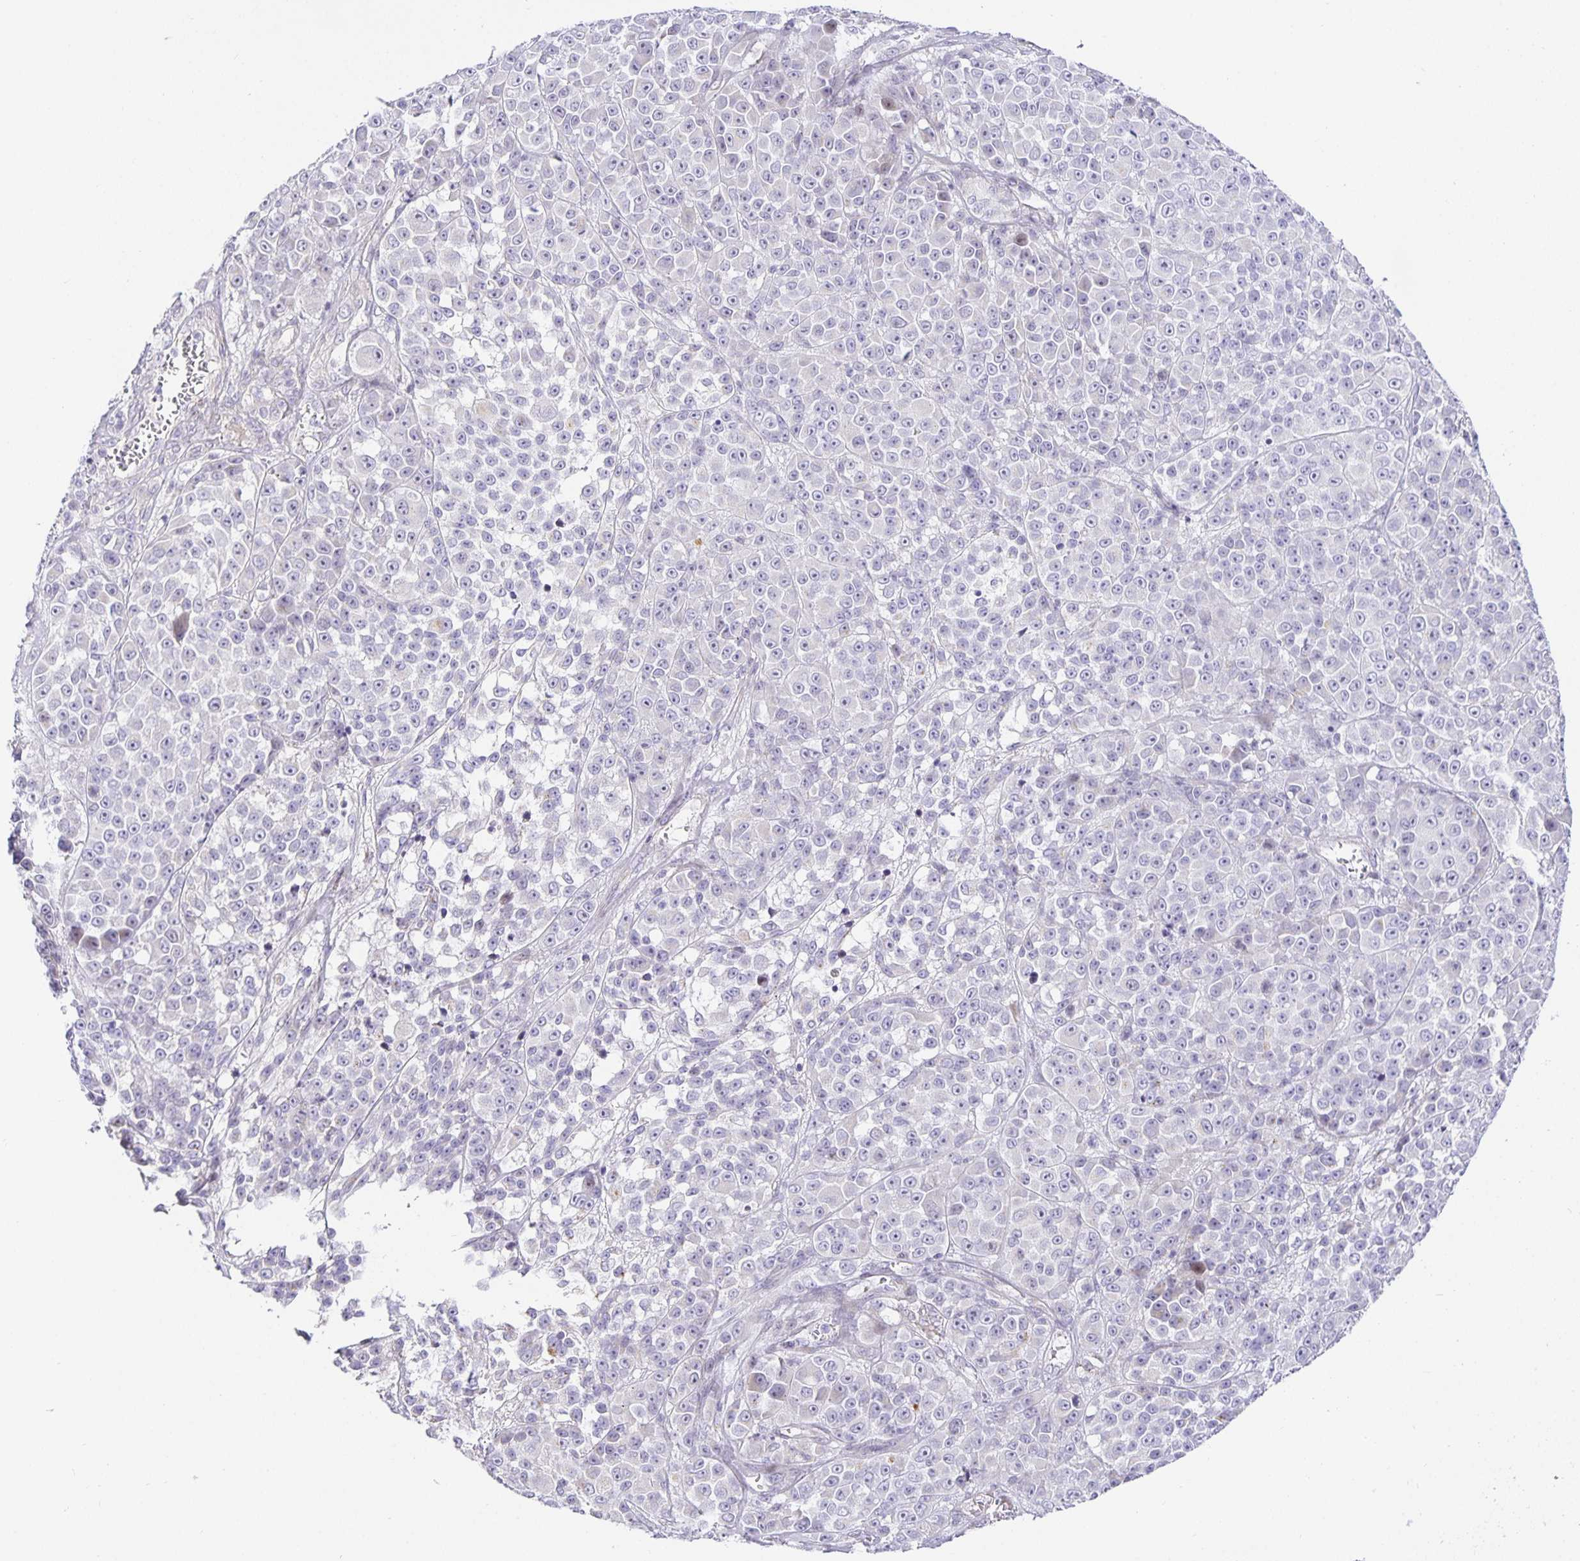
{"staining": {"intensity": "negative", "quantity": "none", "location": "none"}, "tissue": "melanoma", "cell_type": "Tumor cells", "image_type": "cancer", "snomed": [{"axis": "morphology", "description": "Malignant melanoma, NOS"}, {"axis": "topography", "description": "Skin"}, {"axis": "topography", "description": "Skin of back"}], "caption": "Immunohistochemical staining of human melanoma displays no significant positivity in tumor cells.", "gene": "TJP3", "patient": {"sex": "male", "age": 91}}